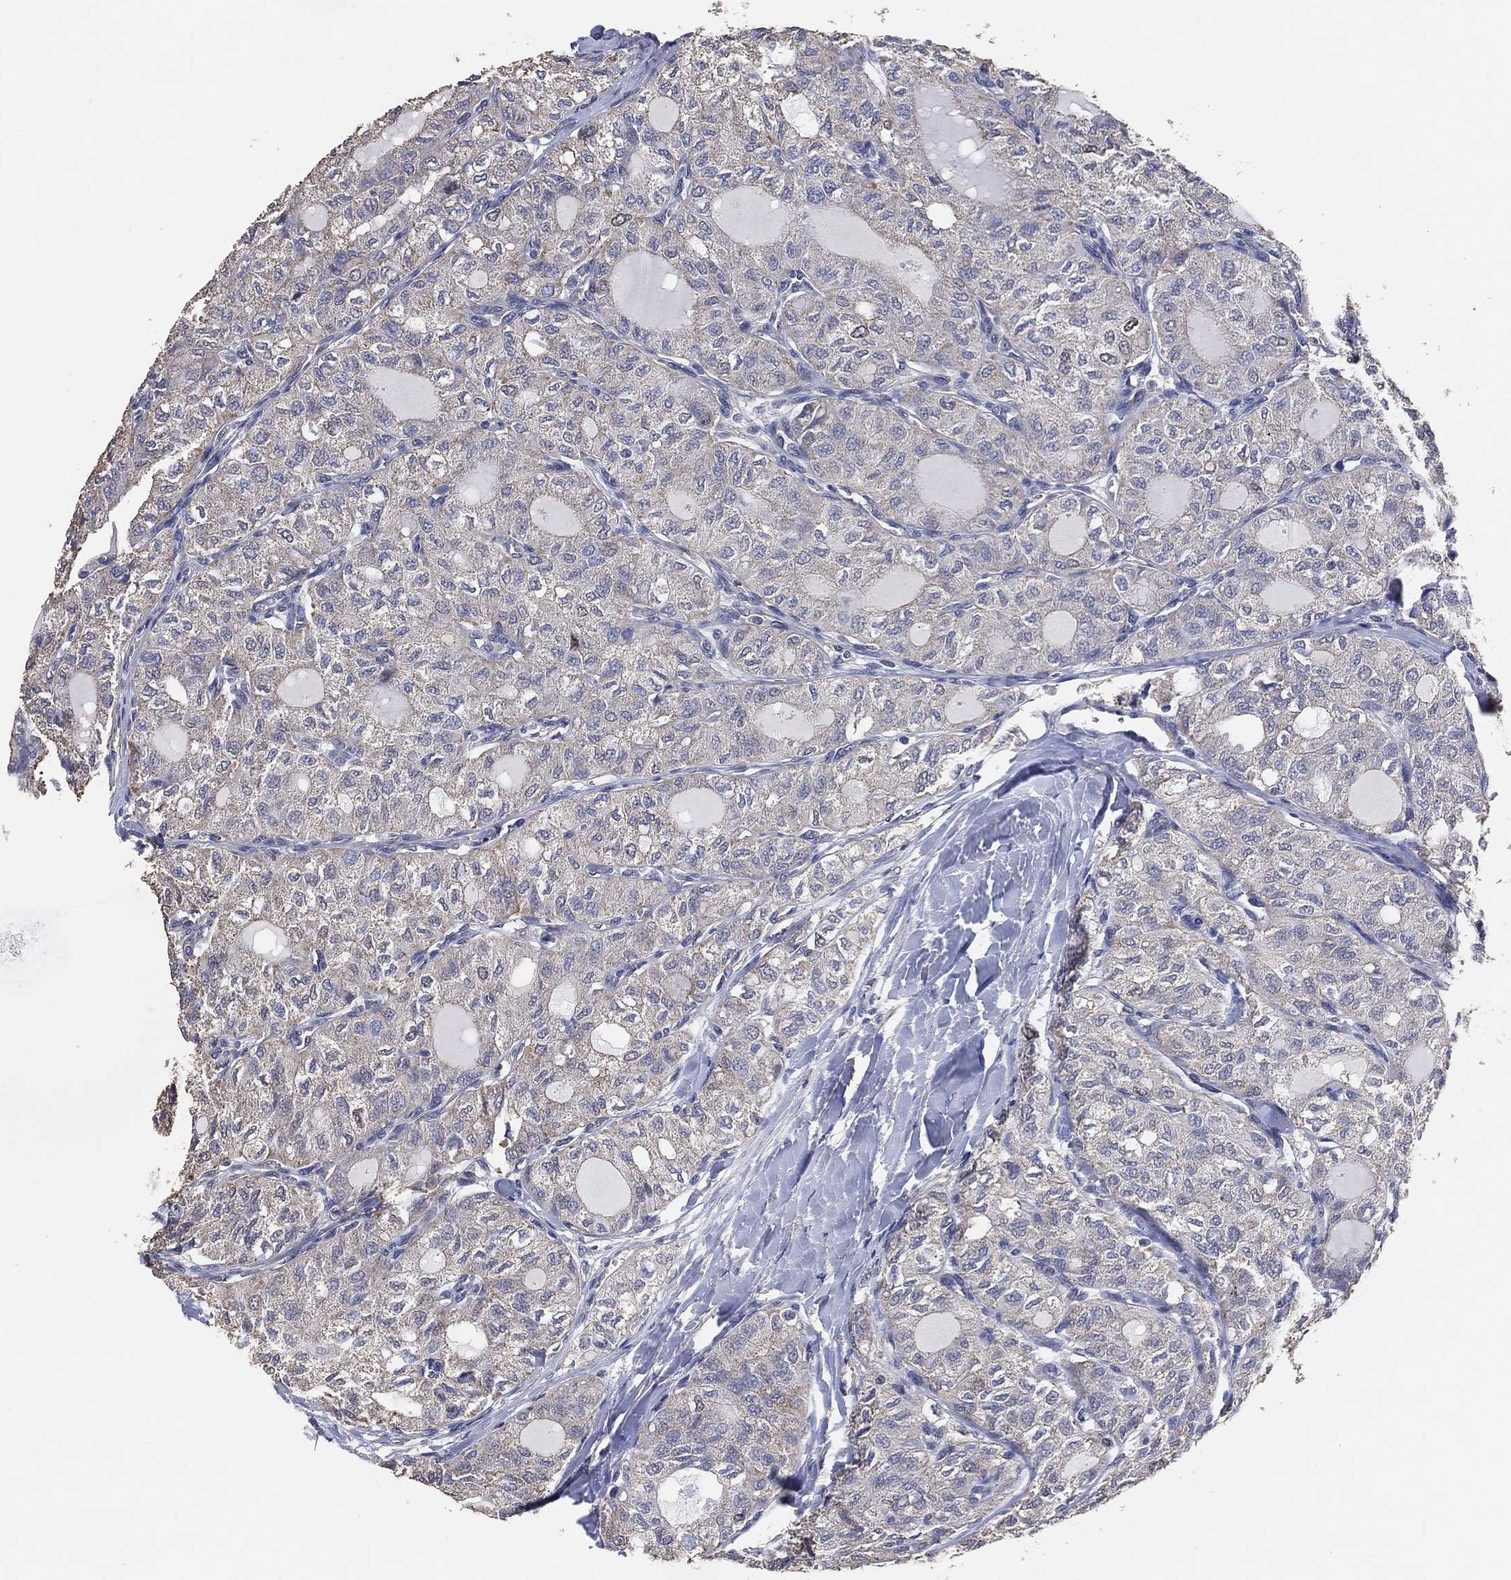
{"staining": {"intensity": "negative", "quantity": "none", "location": "none"}, "tissue": "thyroid cancer", "cell_type": "Tumor cells", "image_type": "cancer", "snomed": [{"axis": "morphology", "description": "Follicular adenoma carcinoma, NOS"}, {"axis": "topography", "description": "Thyroid gland"}], "caption": "The image demonstrates no significant staining in tumor cells of follicular adenoma carcinoma (thyroid).", "gene": "KLK5", "patient": {"sex": "male", "age": 75}}